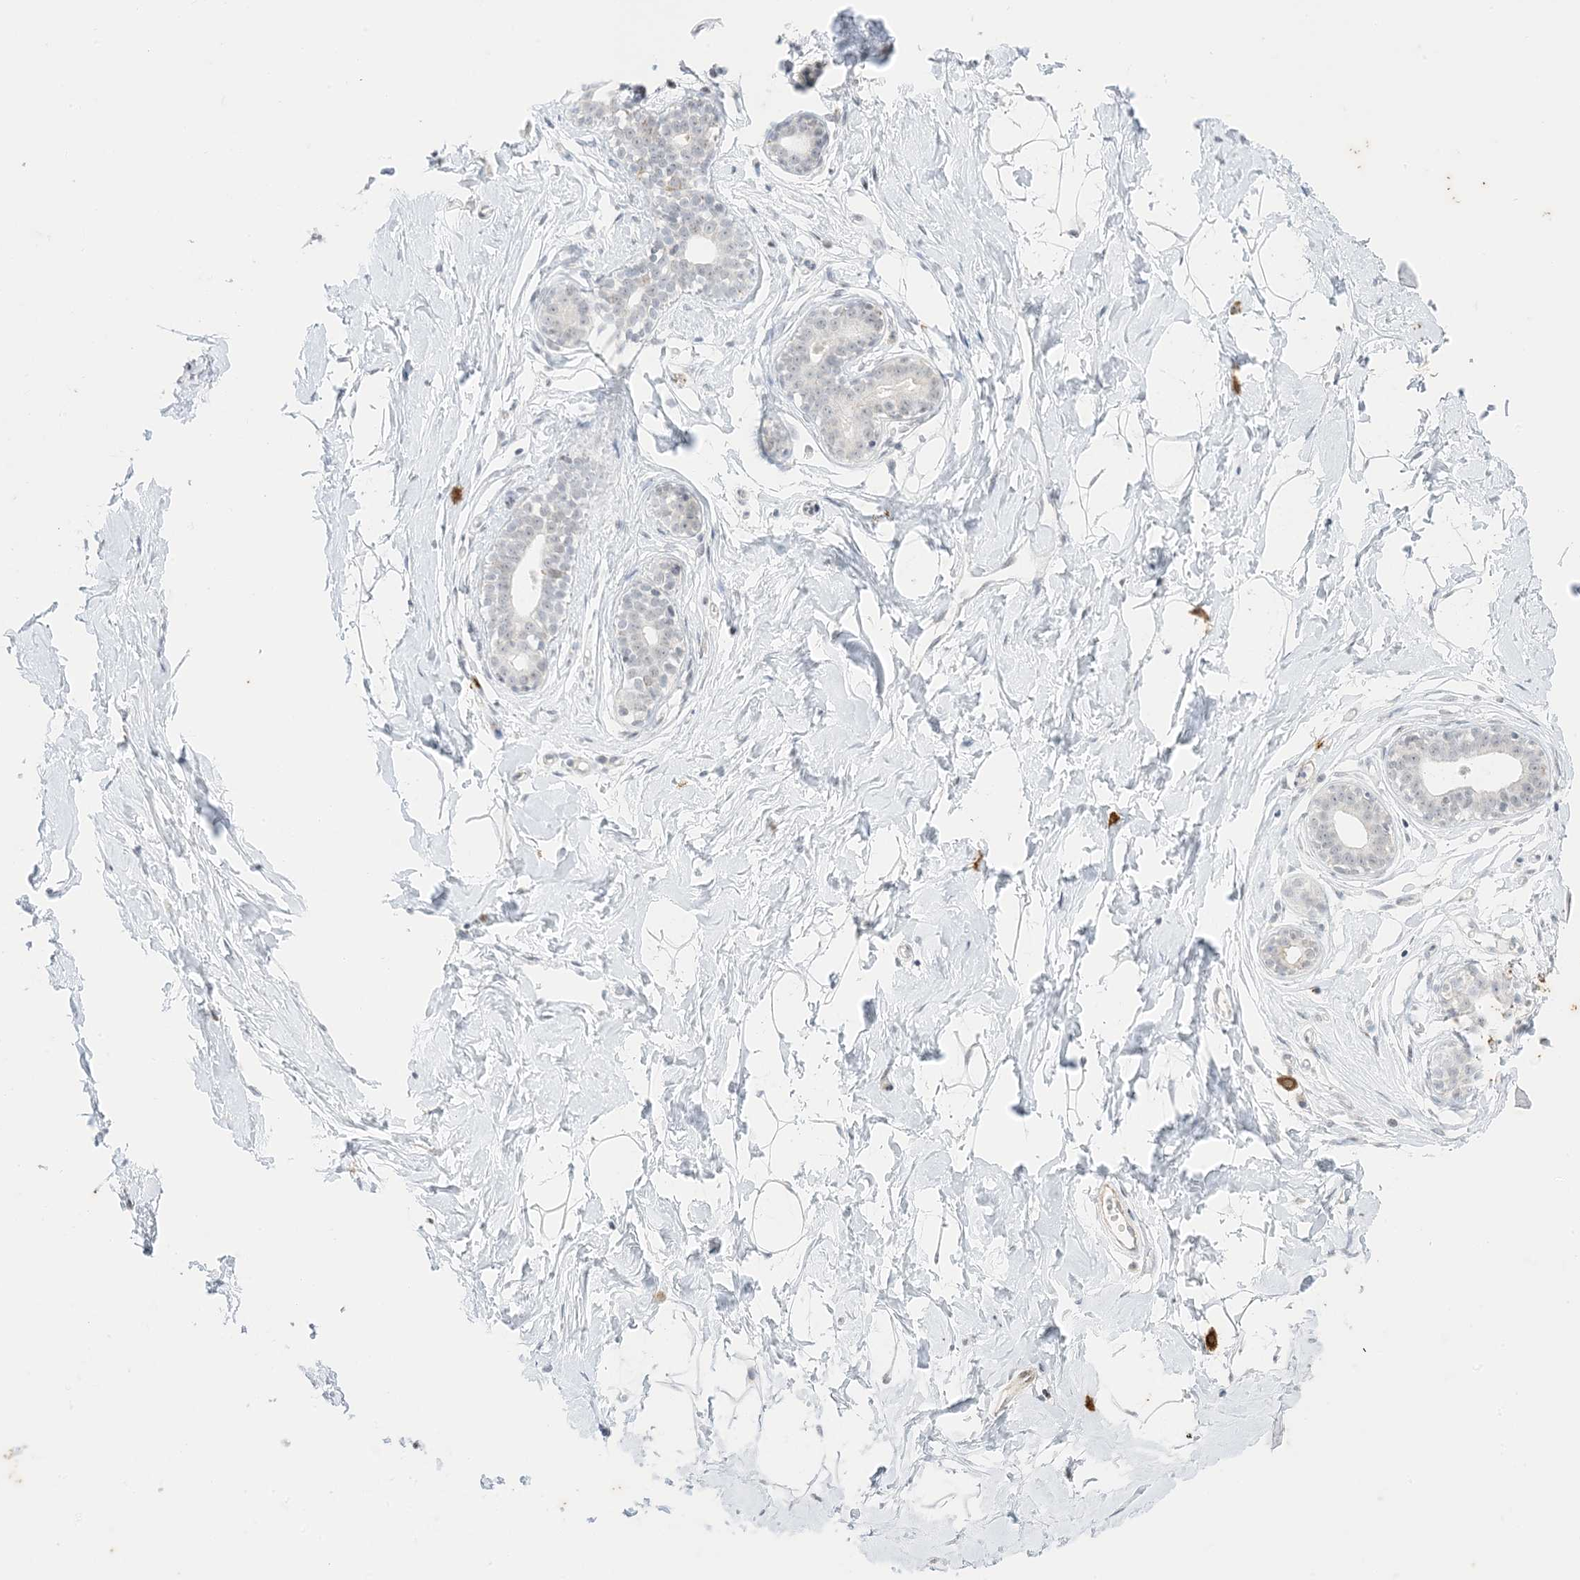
{"staining": {"intensity": "negative", "quantity": "none", "location": "none"}, "tissue": "breast", "cell_type": "Adipocytes", "image_type": "normal", "snomed": [{"axis": "morphology", "description": "Normal tissue, NOS"}, {"axis": "morphology", "description": "Adenoma, NOS"}, {"axis": "topography", "description": "Breast"}], "caption": "An immunohistochemistry (IHC) photomicrograph of unremarkable breast is shown. There is no staining in adipocytes of breast. The staining is performed using DAB (3,3'-diaminobenzidine) brown chromogen with nuclei counter-stained in using hematoxylin.", "gene": "RAC1", "patient": {"sex": "female", "age": 23}}